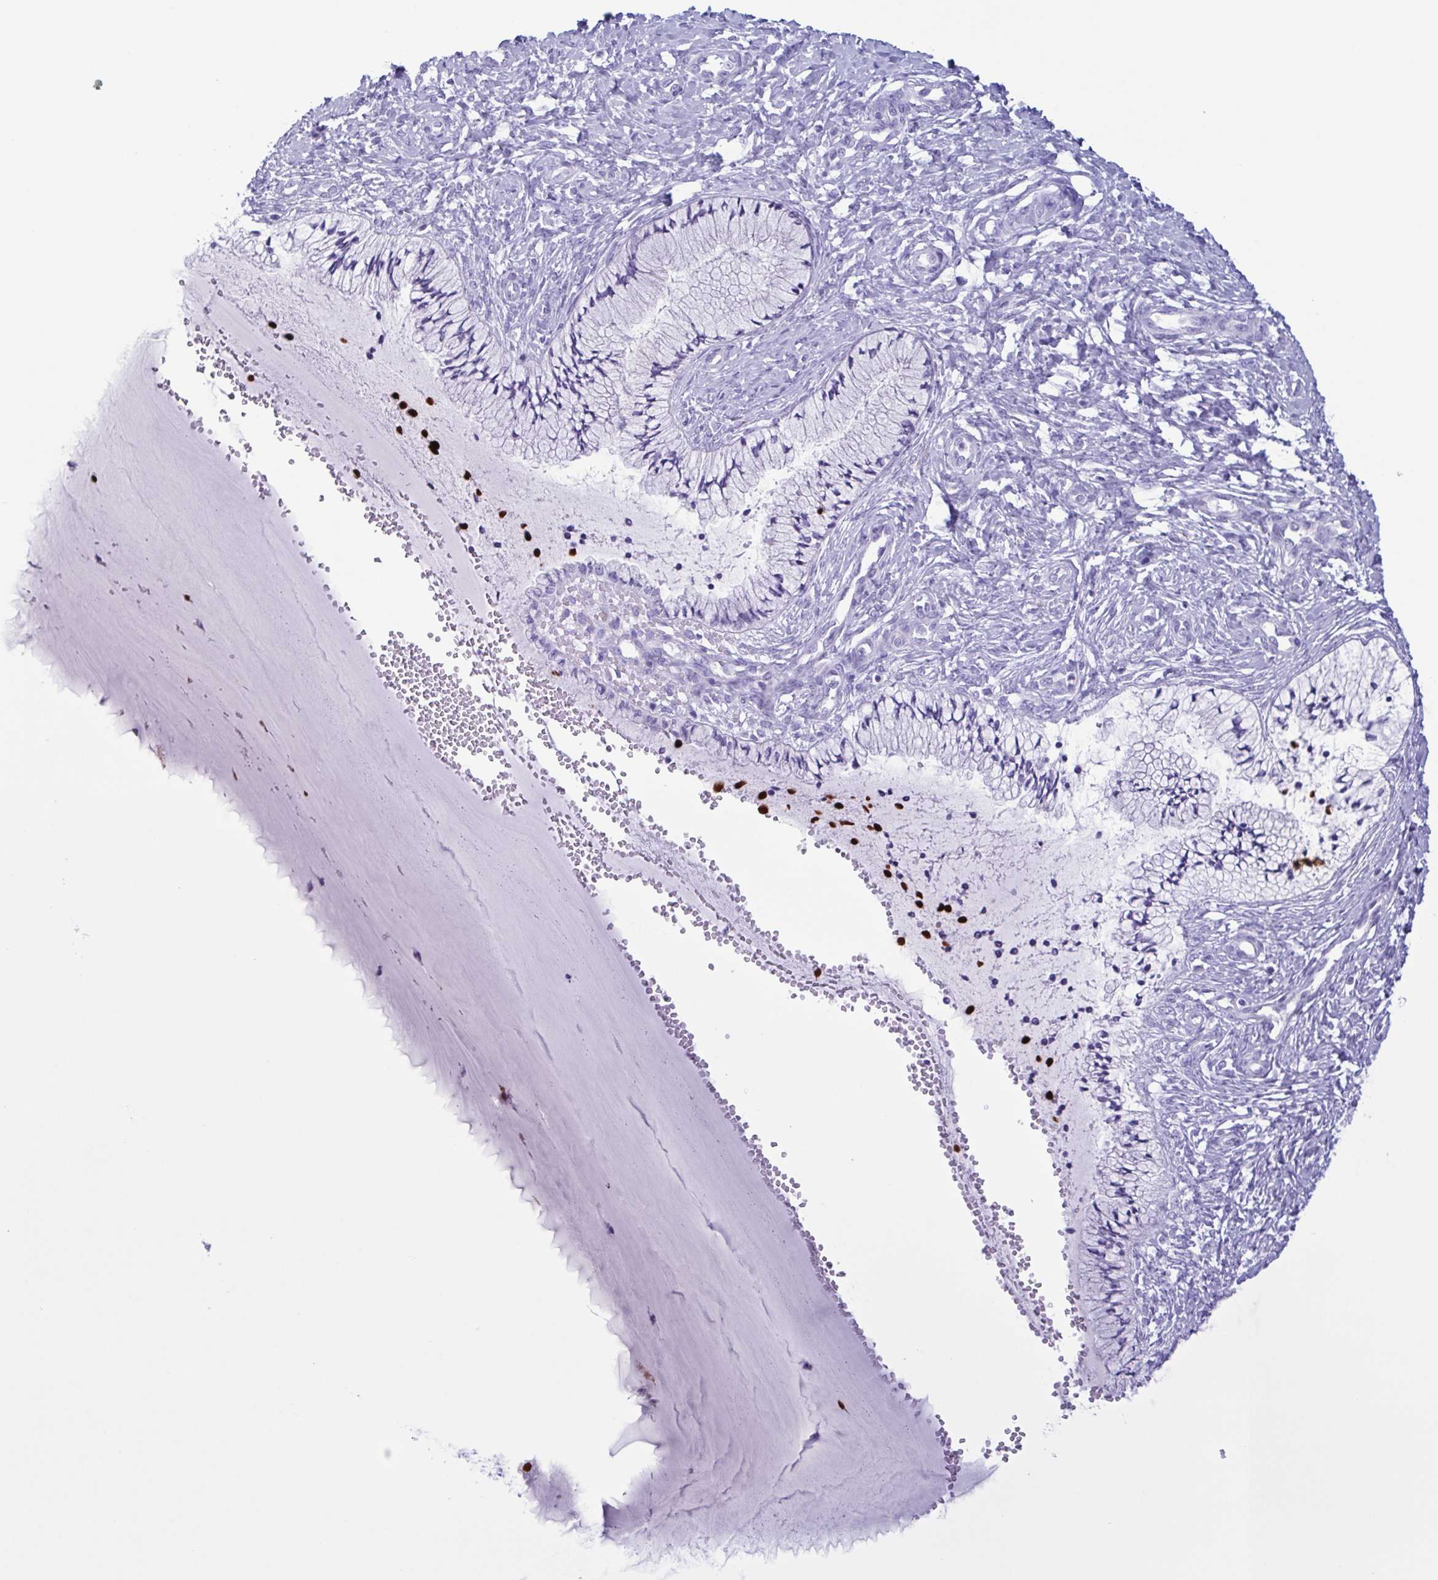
{"staining": {"intensity": "negative", "quantity": "none", "location": "none"}, "tissue": "cervix", "cell_type": "Glandular cells", "image_type": "normal", "snomed": [{"axis": "morphology", "description": "Normal tissue, NOS"}, {"axis": "topography", "description": "Cervix"}], "caption": "Immunohistochemical staining of unremarkable cervix exhibits no significant staining in glandular cells. The staining was performed using DAB (3,3'-diaminobenzidine) to visualize the protein expression in brown, while the nuclei were stained in blue with hematoxylin (Magnification: 20x).", "gene": "LTF", "patient": {"sex": "female", "age": 37}}